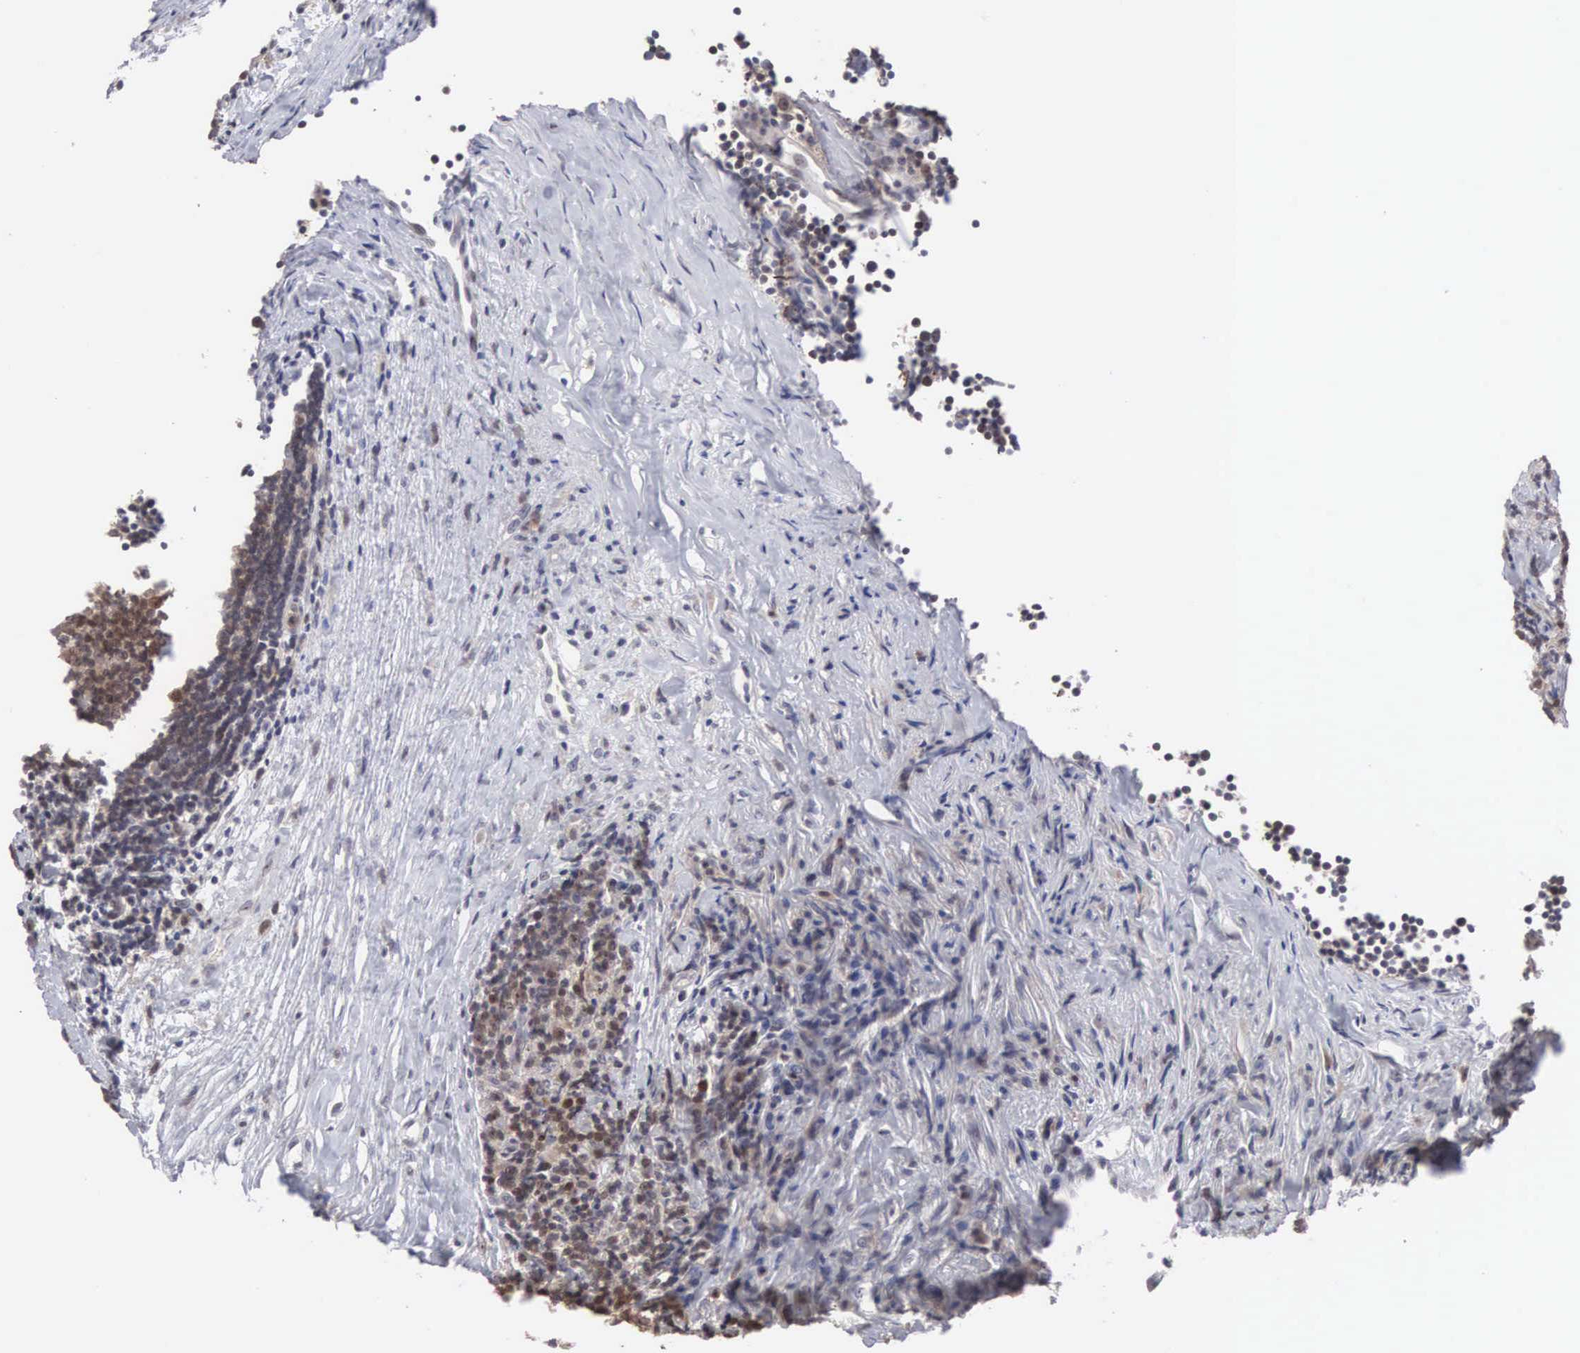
{"staining": {"intensity": "weak", "quantity": "25%-75%", "location": "cytoplasmic/membranous"}, "tissue": "lymphoma", "cell_type": "Tumor cells", "image_type": "cancer", "snomed": [{"axis": "morphology", "description": "Malignant lymphoma, non-Hodgkin's type, Low grade"}, {"axis": "topography", "description": "Lymph node"}], "caption": "Immunohistochemical staining of human low-grade malignant lymphoma, non-Hodgkin's type demonstrates weak cytoplasmic/membranous protein staining in about 25%-75% of tumor cells.", "gene": "ACOT4", "patient": {"sex": "male", "age": 74}}